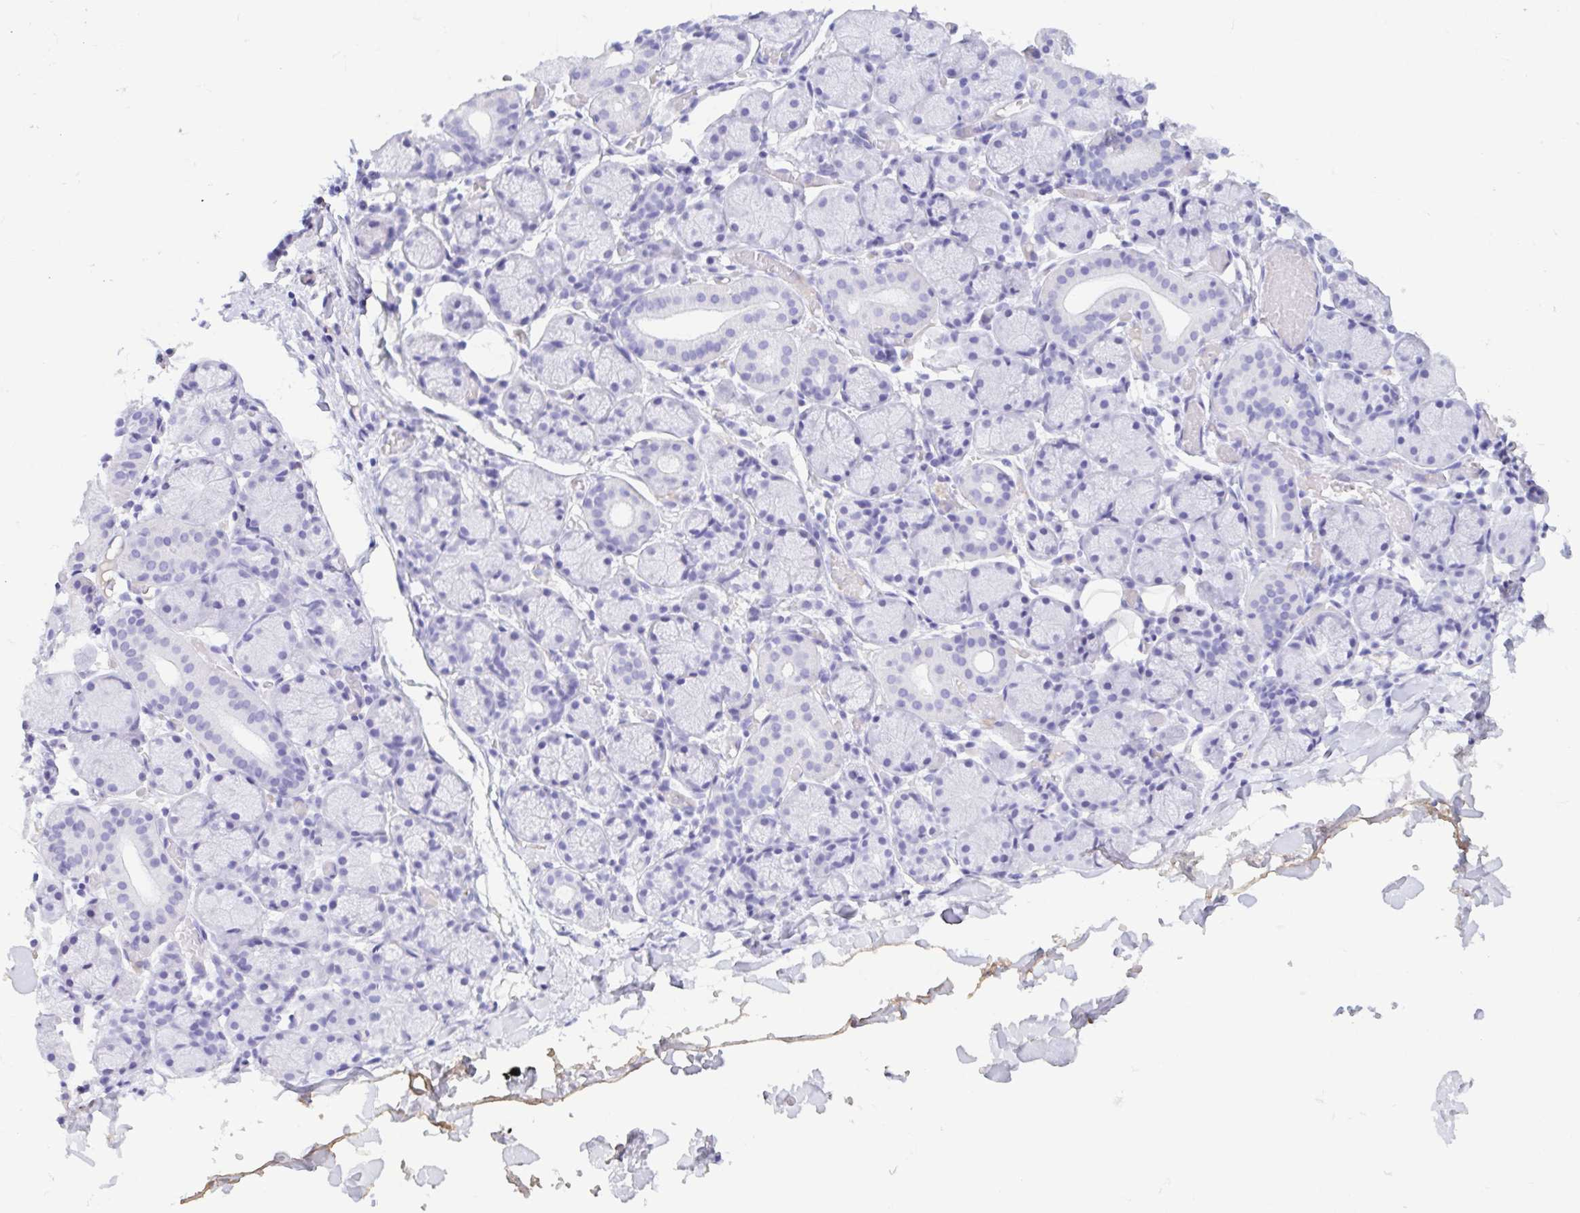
{"staining": {"intensity": "negative", "quantity": "none", "location": "none"}, "tissue": "salivary gland", "cell_type": "Glandular cells", "image_type": "normal", "snomed": [{"axis": "morphology", "description": "Normal tissue, NOS"}, {"axis": "topography", "description": "Salivary gland"}], "caption": "Immunohistochemistry (IHC) image of benign human salivary gland stained for a protein (brown), which reveals no positivity in glandular cells.", "gene": "GKN1", "patient": {"sex": "female", "age": 24}}